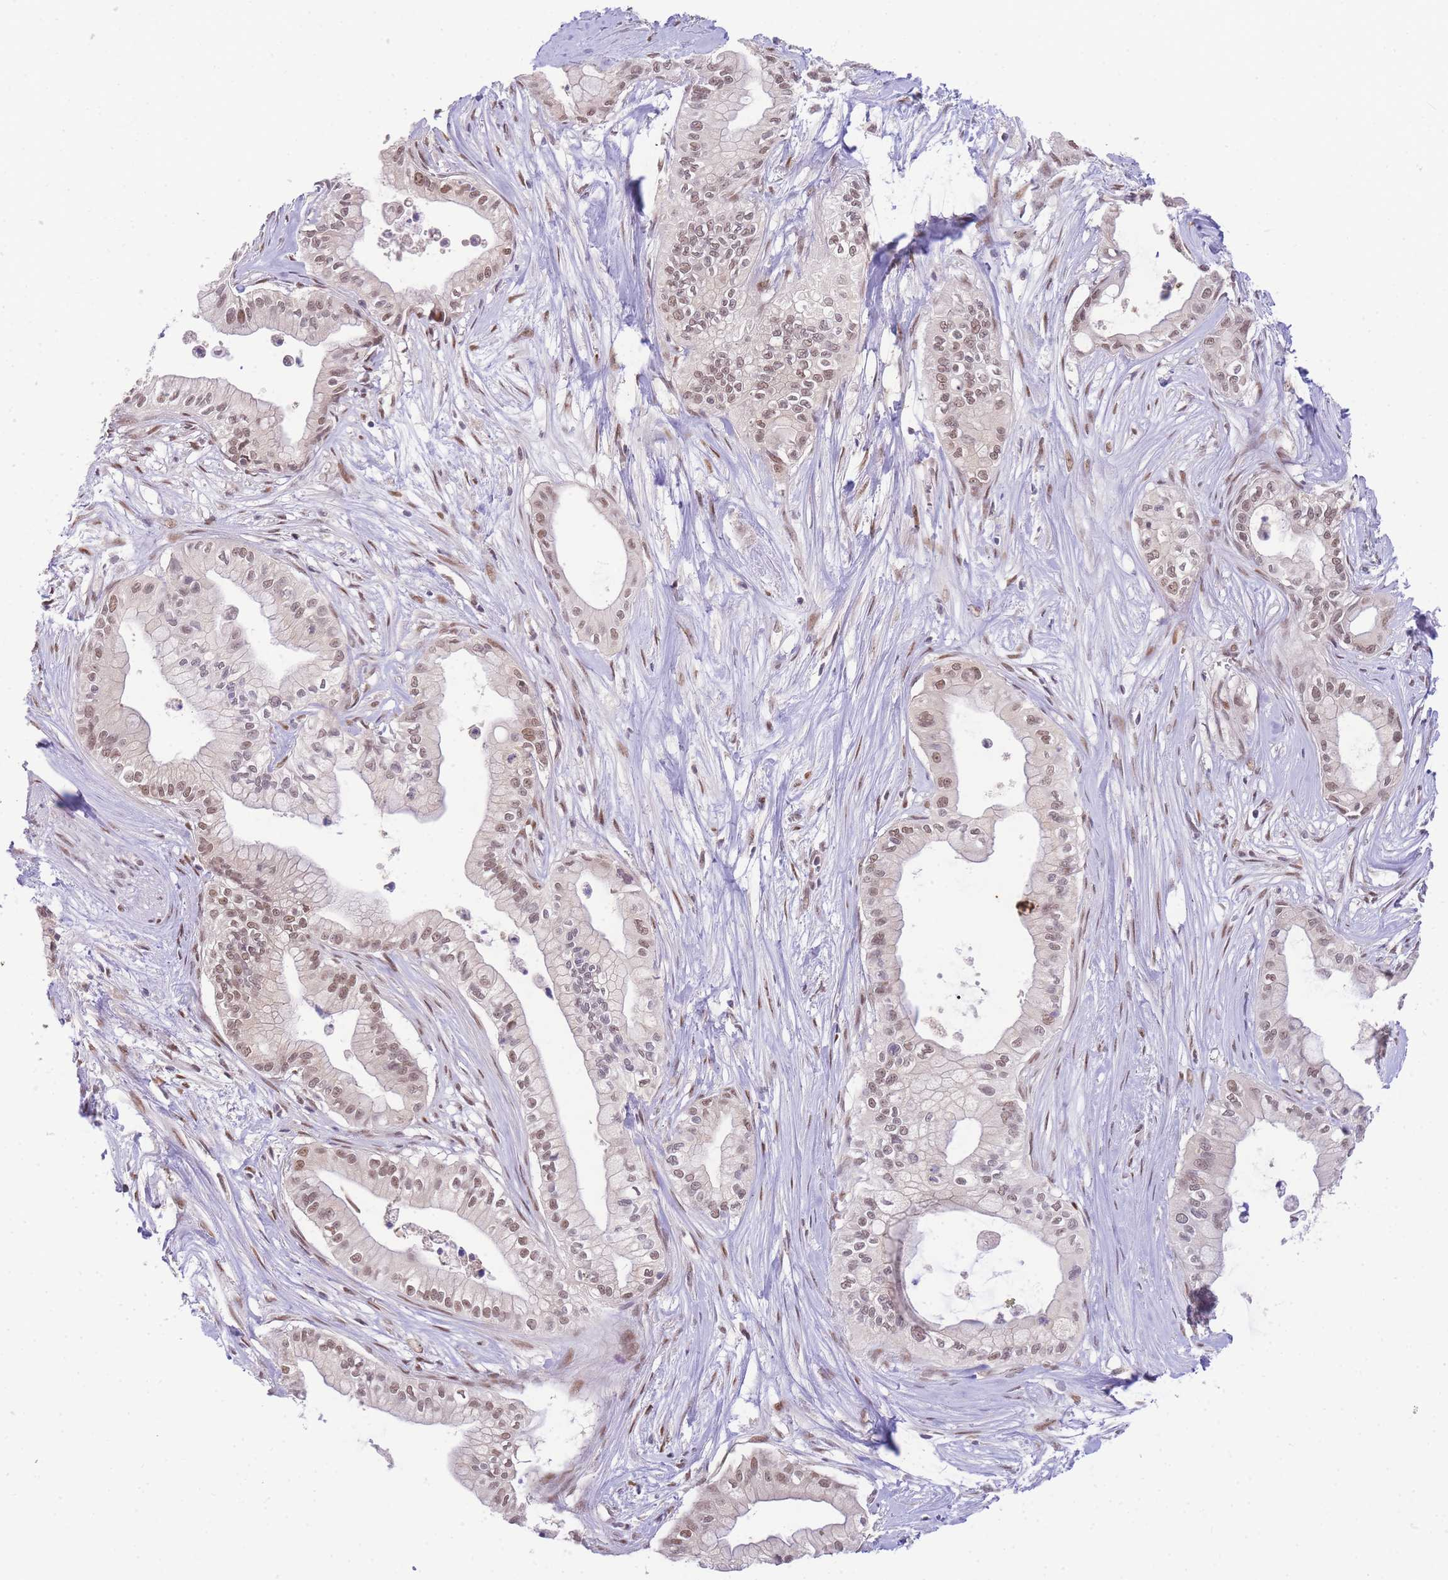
{"staining": {"intensity": "weak", "quantity": ">75%", "location": "nuclear"}, "tissue": "pancreatic cancer", "cell_type": "Tumor cells", "image_type": "cancer", "snomed": [{"axis": "morphology", "description": "Adenocarcinoma, NOS"}, {"axis": "topography", "description": "Pancreas"}], "caption": "Immunohistochemistry of pancreatic adenocarcinoma shows low levels of weak nuclear positivity in about >75% of tumor cells.", "gene": "PUS10", "patient": {"sex": "male", "age": 78}}